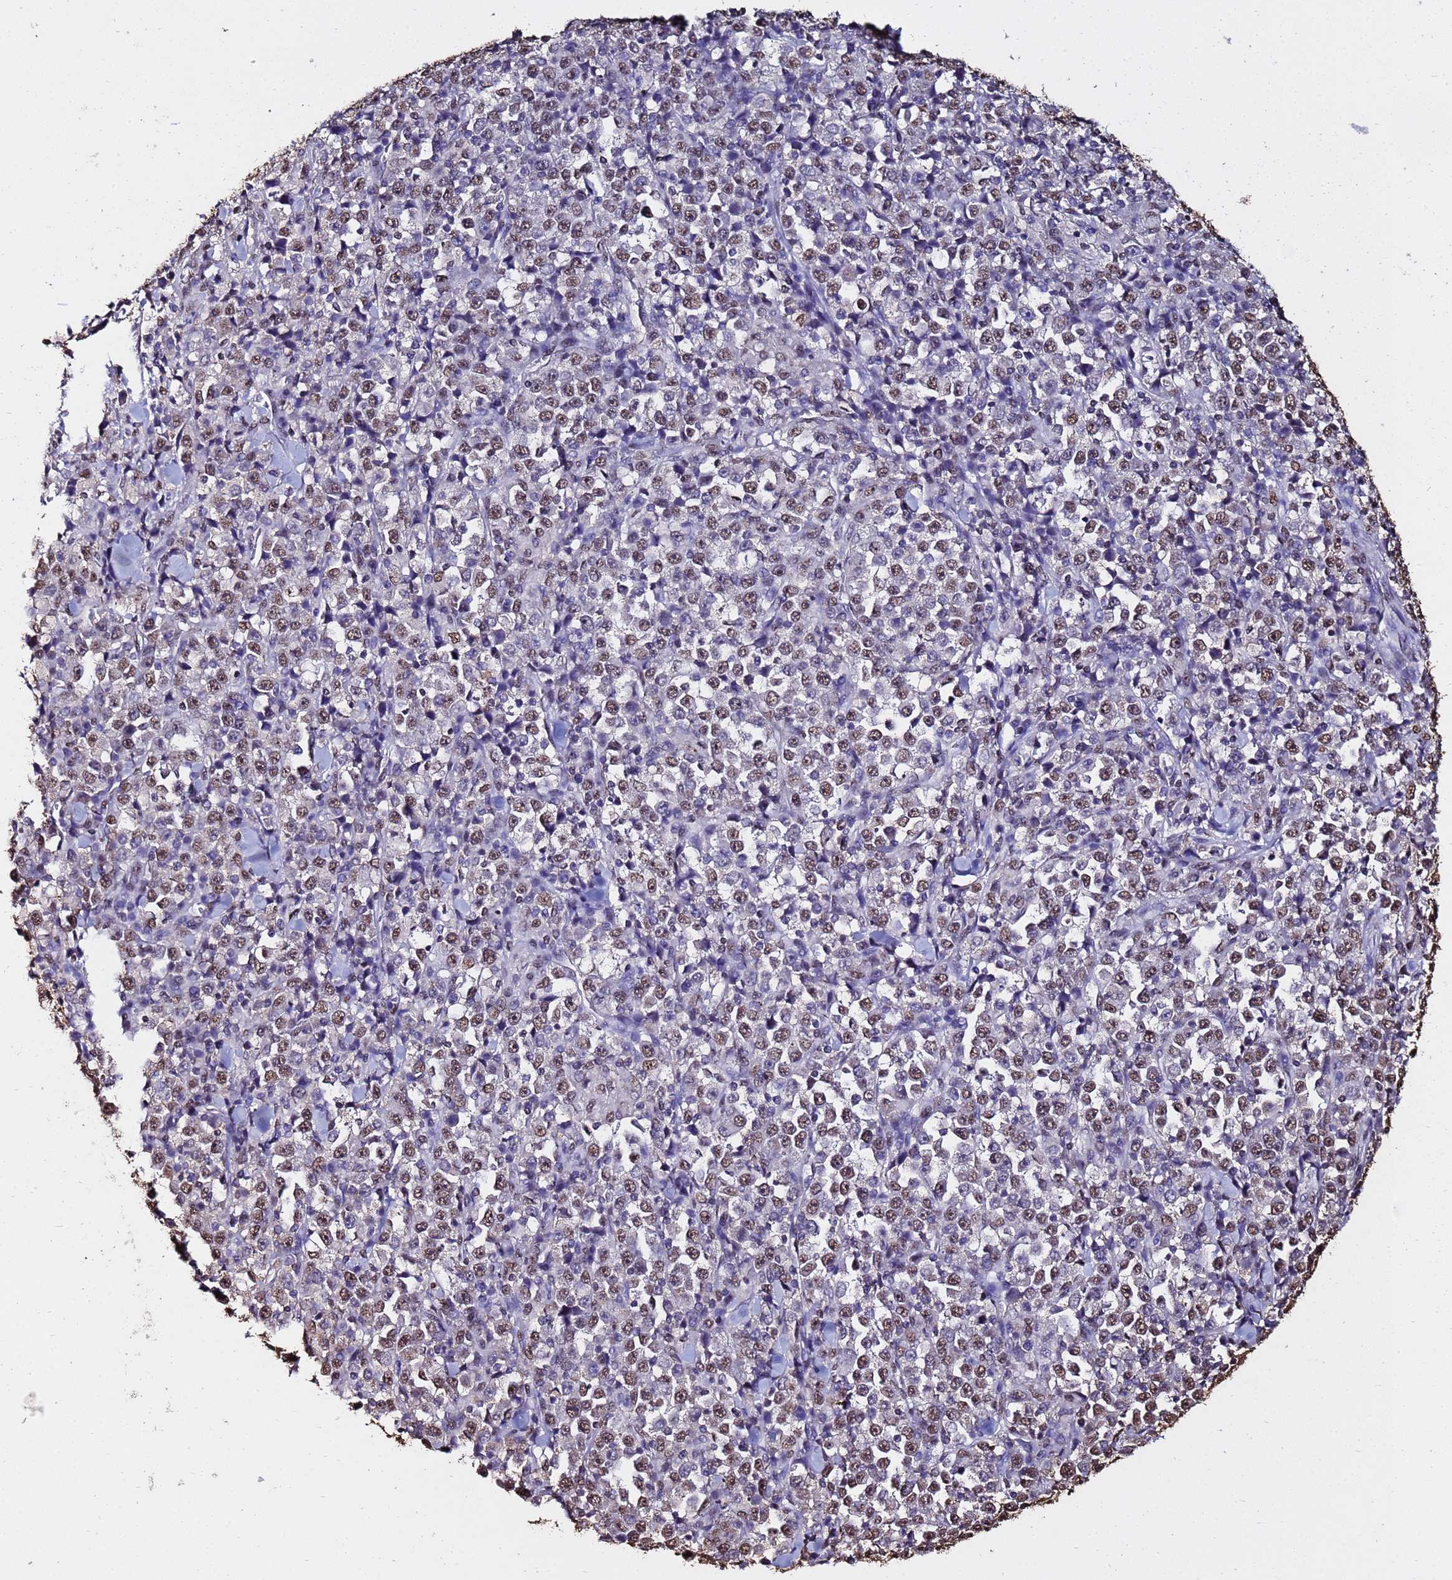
{"staining": {"intensity": "weak", "quantity": "25%-75%", "location": "nuclear"}, "tissue": "stomach cancer", "cell_type": "Tumor cells", "image_type": "cancer", "snomed": [{"axis": "morphology", "description": "Normal tissue, NOS"}, {"axis": "morphology", "description": "Adenocarcinoma, NOS"}, {"axis": "topography", "description": "Stomach, upper"}, {"axis": "topography", "description": "Stomach"}], "caption": "IHC of human stomach adenocarcinoma shows low levels of weak nuclear positivity in approximately 25%-75% of tumor cells.", "gene": "TRIP6", "patient": {"sex": "male", "age": 59}}